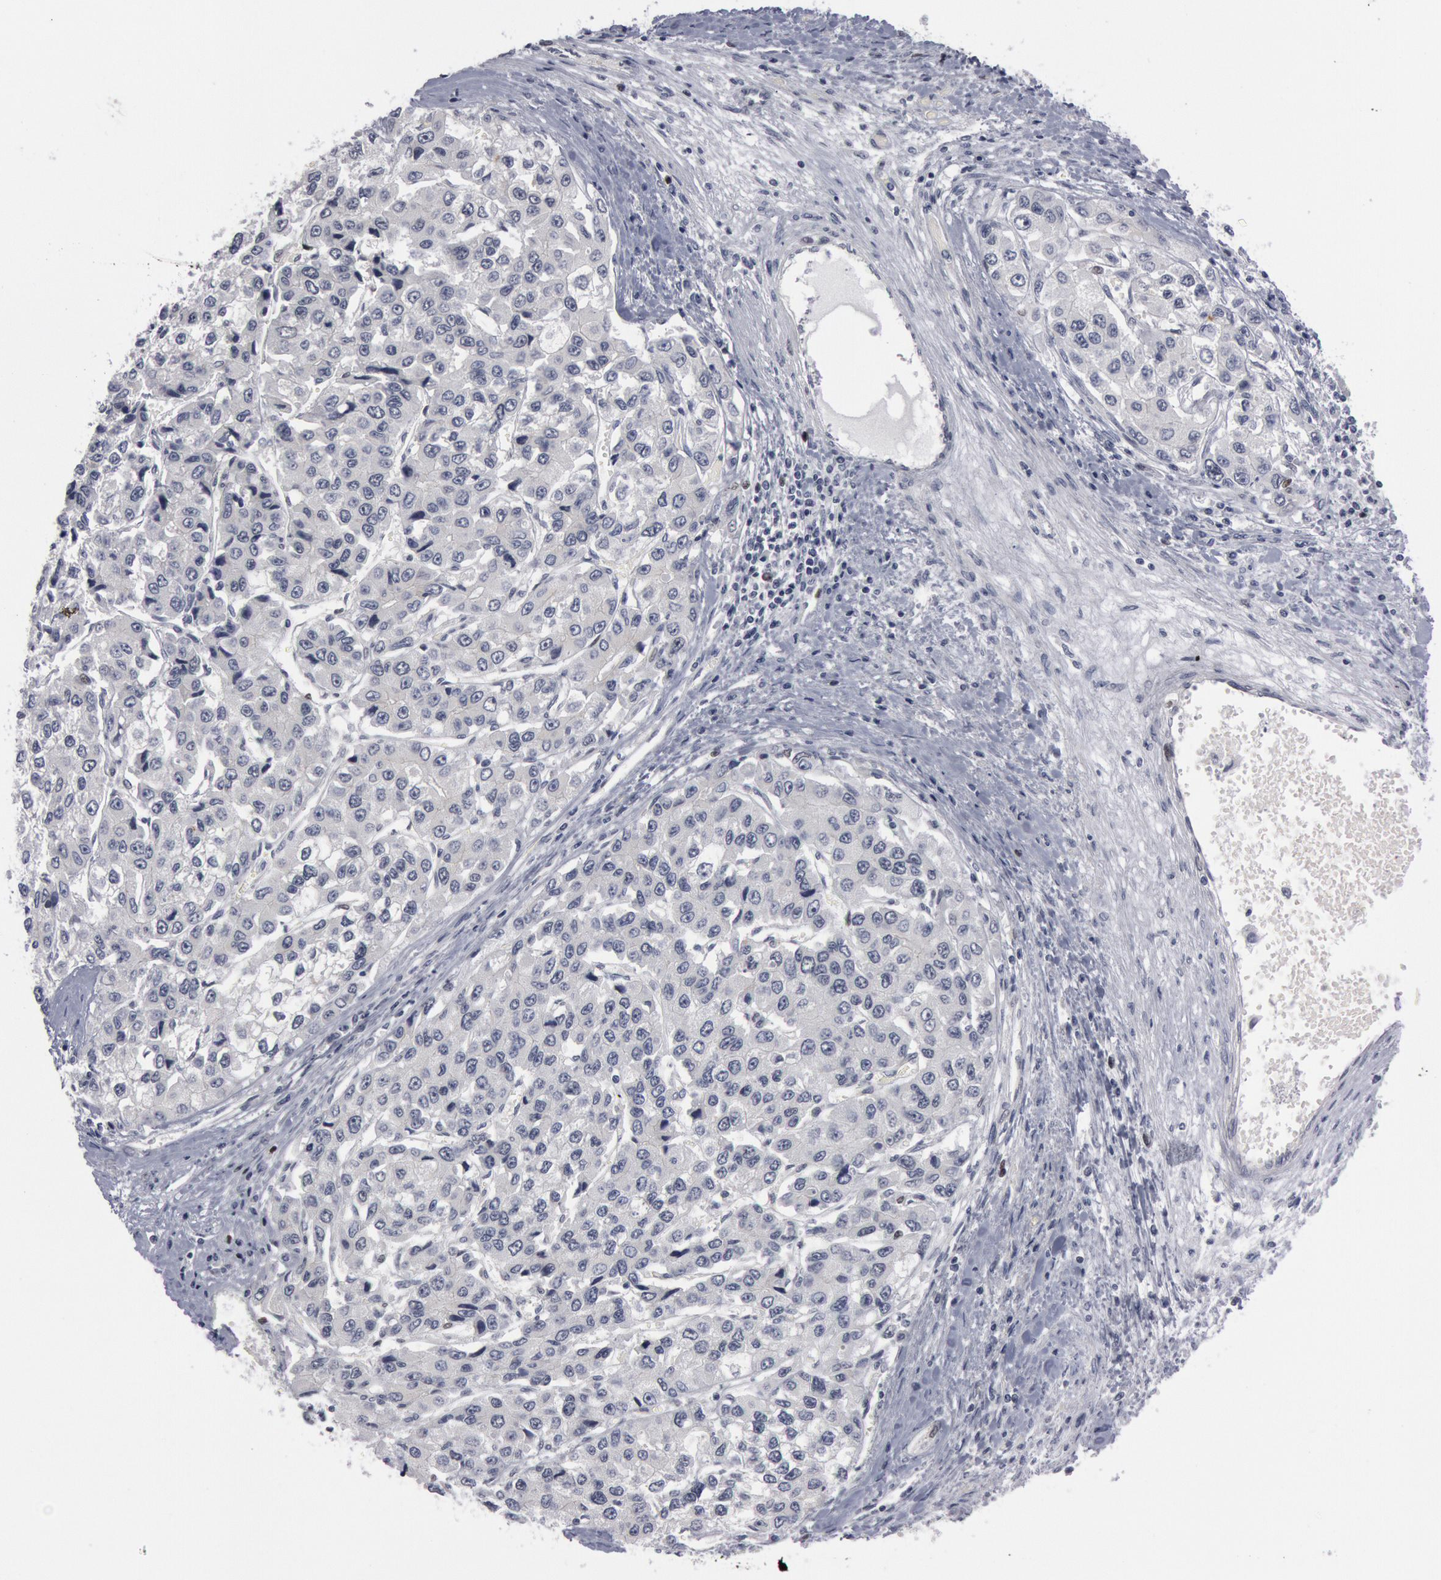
{"staining": {"intensity": "negative", "quantity": "none", "location": "none"}, "tissue": "liver cancer", "cell_type": "Tumor cells", "image_type": "cancer", "snomed": [{"axis": "morphology", "description": "Carcinoma, Hepatocellular, NOS"}, {"axis": "topography", "description": "Liver"}], "caption": "An image of human liver cancer (hepatocellular carcinoma) is negative for staining in tumor cells.", "gene": "WDHD1", "patient": {"sex": "female", "age": 66}}